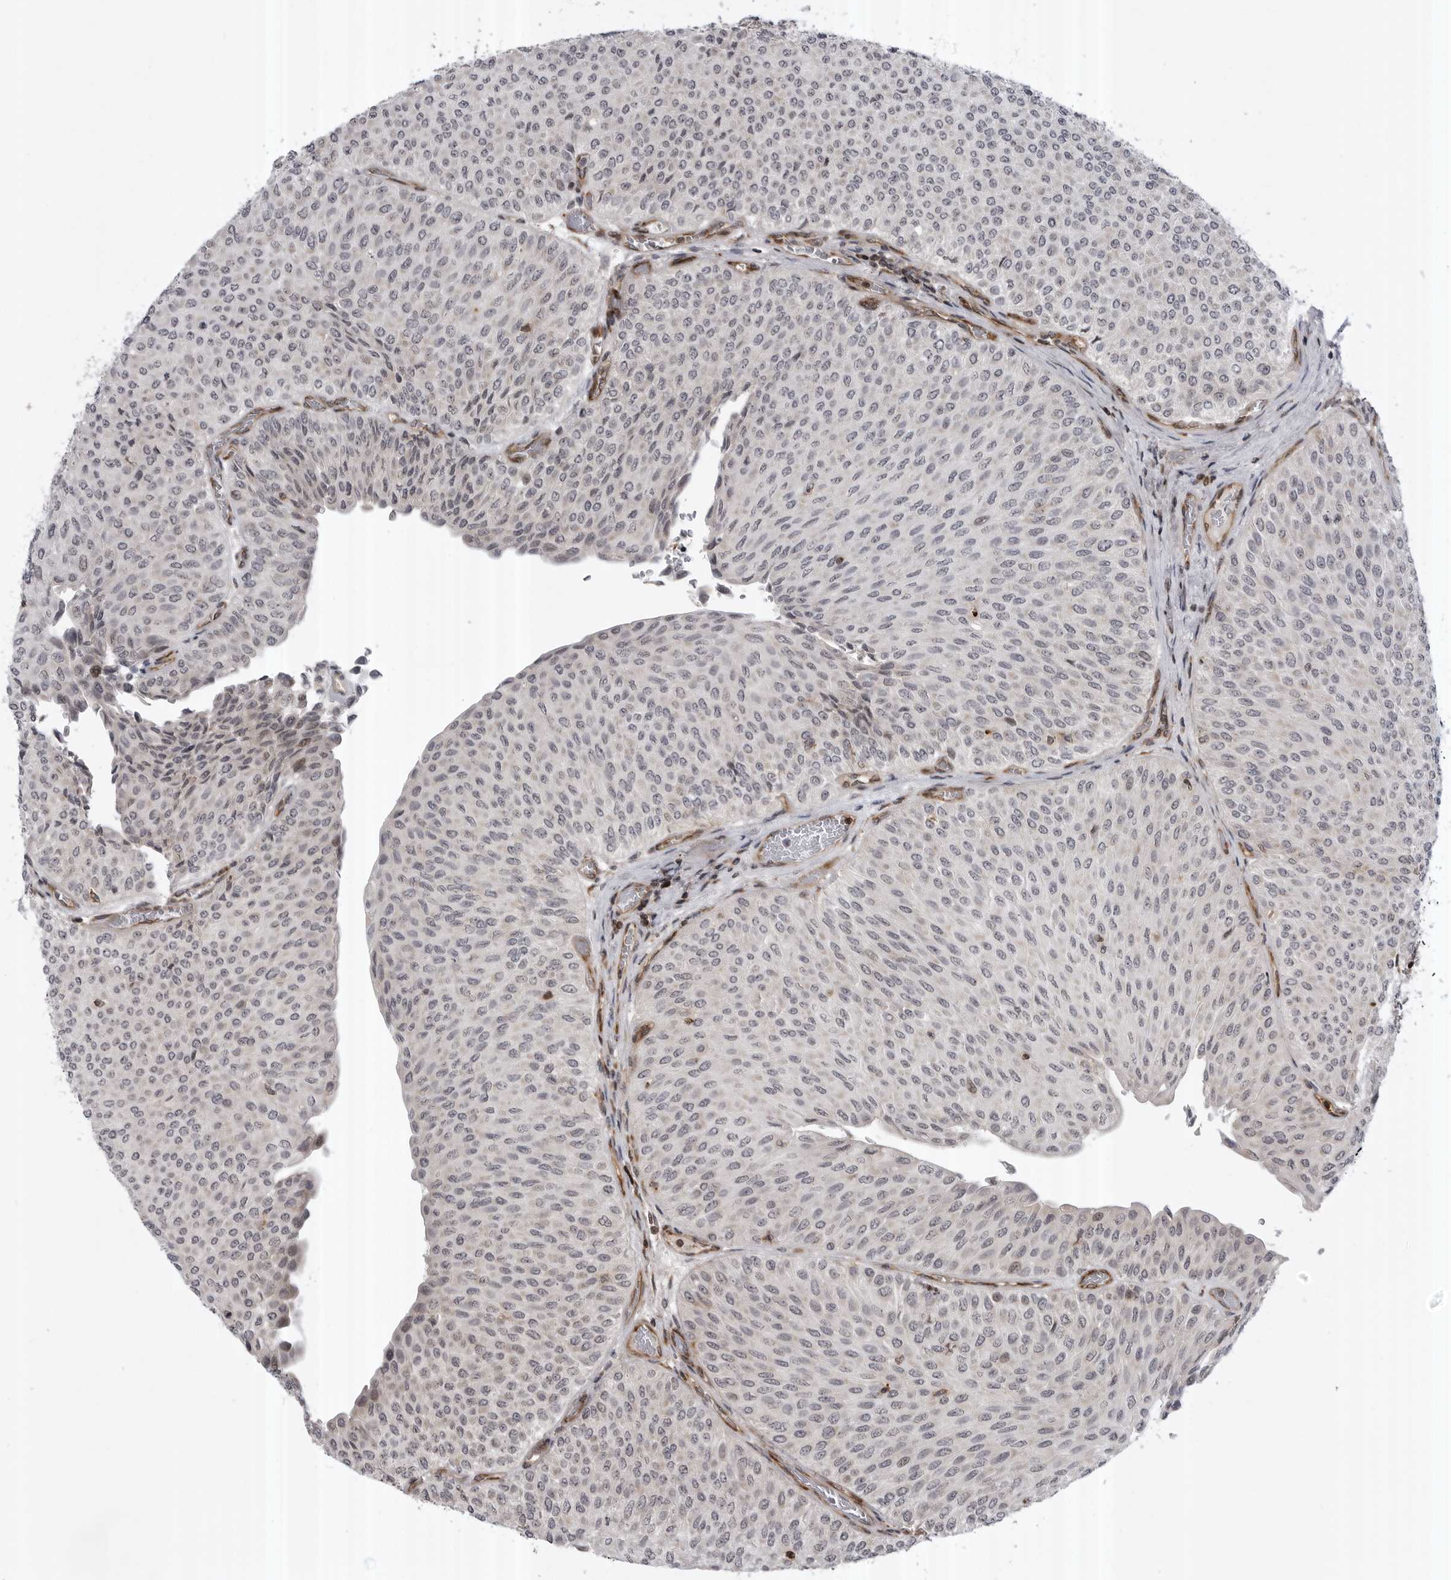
{"staining": {"intensity": "negative", "quantity": "none", "location": "none"}, "tissue": "urothelial cancer", "cell_type": "Tumor cells", "image_type": "cancer", "snomed": [{"axis": "morphology", "description": "Urothelial carcinoma, Low grade"}, {"axis": "topography", "description": "Urinary bladder"}], "caption": "DAB (3,3'-diaminobenzidine) immunohistochemical staining of human low-grade urothelial carcinoma demonstrates no significant staining in tumor cells.", "gene": "ABL1", "patient": {"sex": "male", "age": 78}}